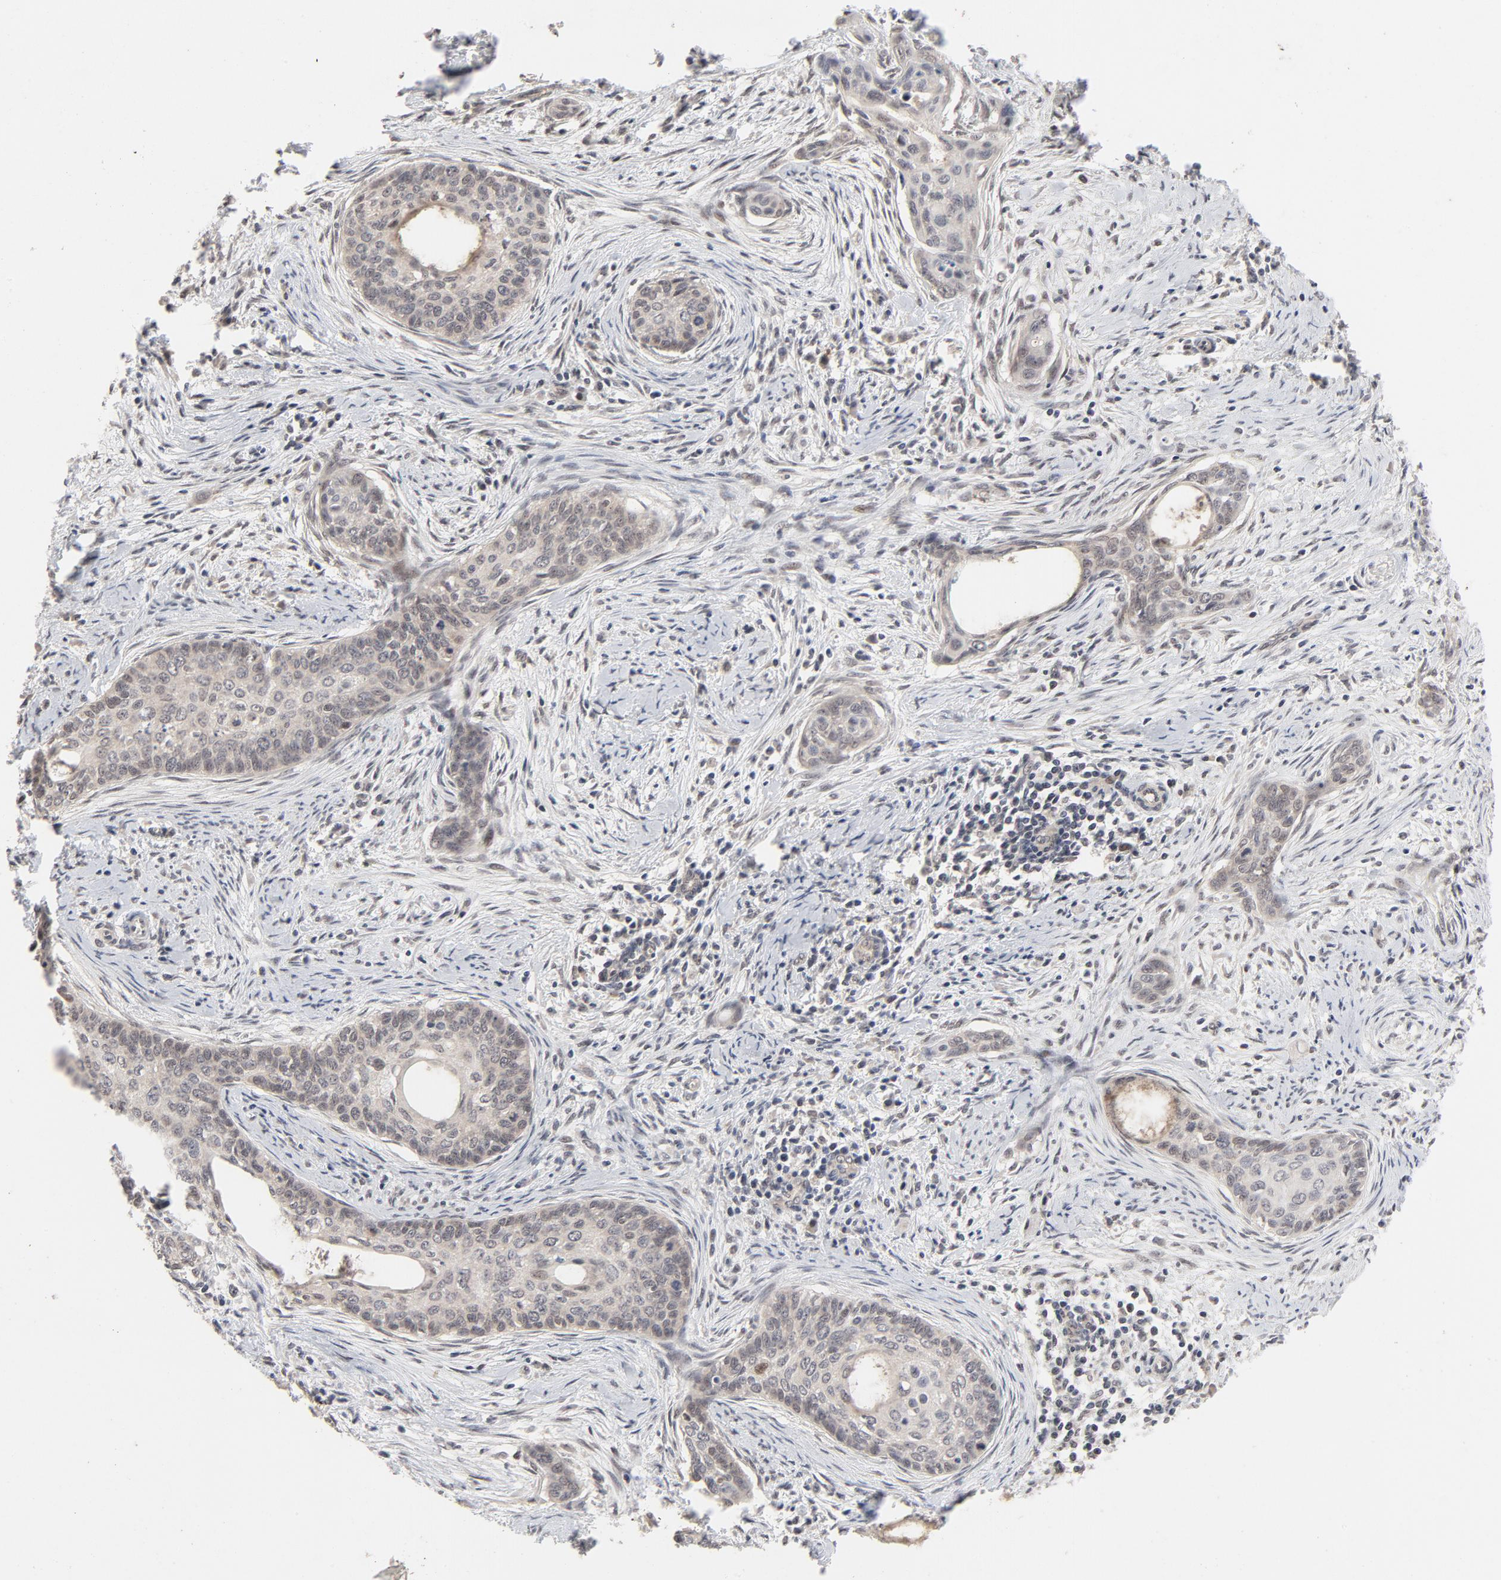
{"staining": {"intensity": "weak", "quantity": ">75%", "location": "nuclear"}, "tissue": "cervical cancer", "cell_type": "Tumor cells", "image_type": "cancer", "snomed": [{"axis": "morphology", "description": "Squamous cell carcinoma, NOS"}, {"axis": "topography", "description": "Cervix"}], "caption": "A low amount of weak nuclear staining is identified in approximately >75% of tumor cells in squamous cell carcinoma (cervical) tissue. (IHC, brightfield microscopy, high magnification).", "gene": "ZKSCAN8", "patient": {"sex": "female", "age": 33}}